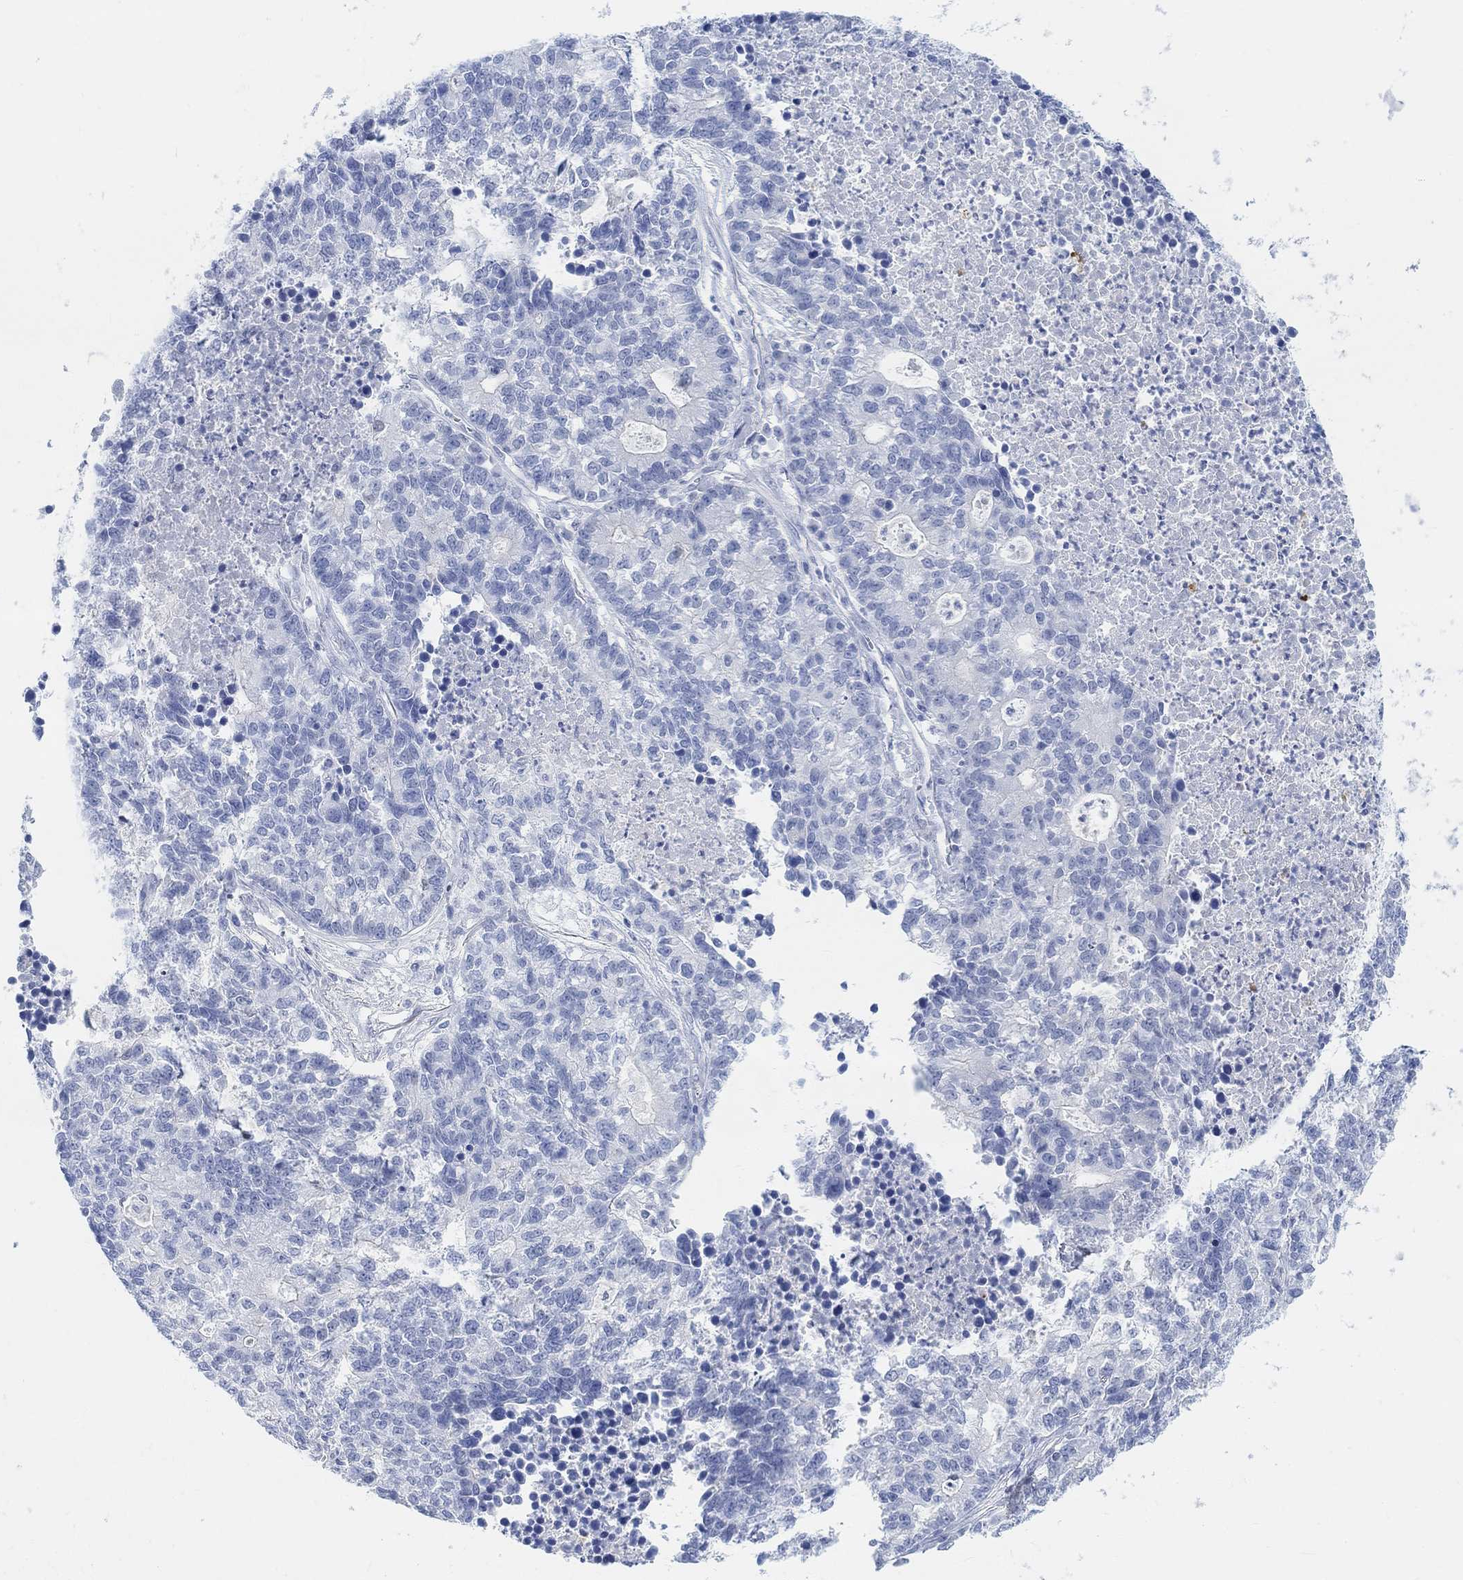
{"staining": {"intensity": "negative", "quantity": "none", "location": "none"}, "tissue": "lung cancer", "cell_type": "Tumor cells", "image_type": "cancer", "snomed": [{"axis": "morphology", "description": "Adenocarcinoma, NOS"}, {"axis": "topography", "description": "Lung"}], "caption": "IHC micrograph of human lung cancer (adenocarcinoma) stained for a protein (brown), which exhibits no staining in tumor cells.", "gene": "ENO4", "patient": {"sex": "male", "age": 57}}